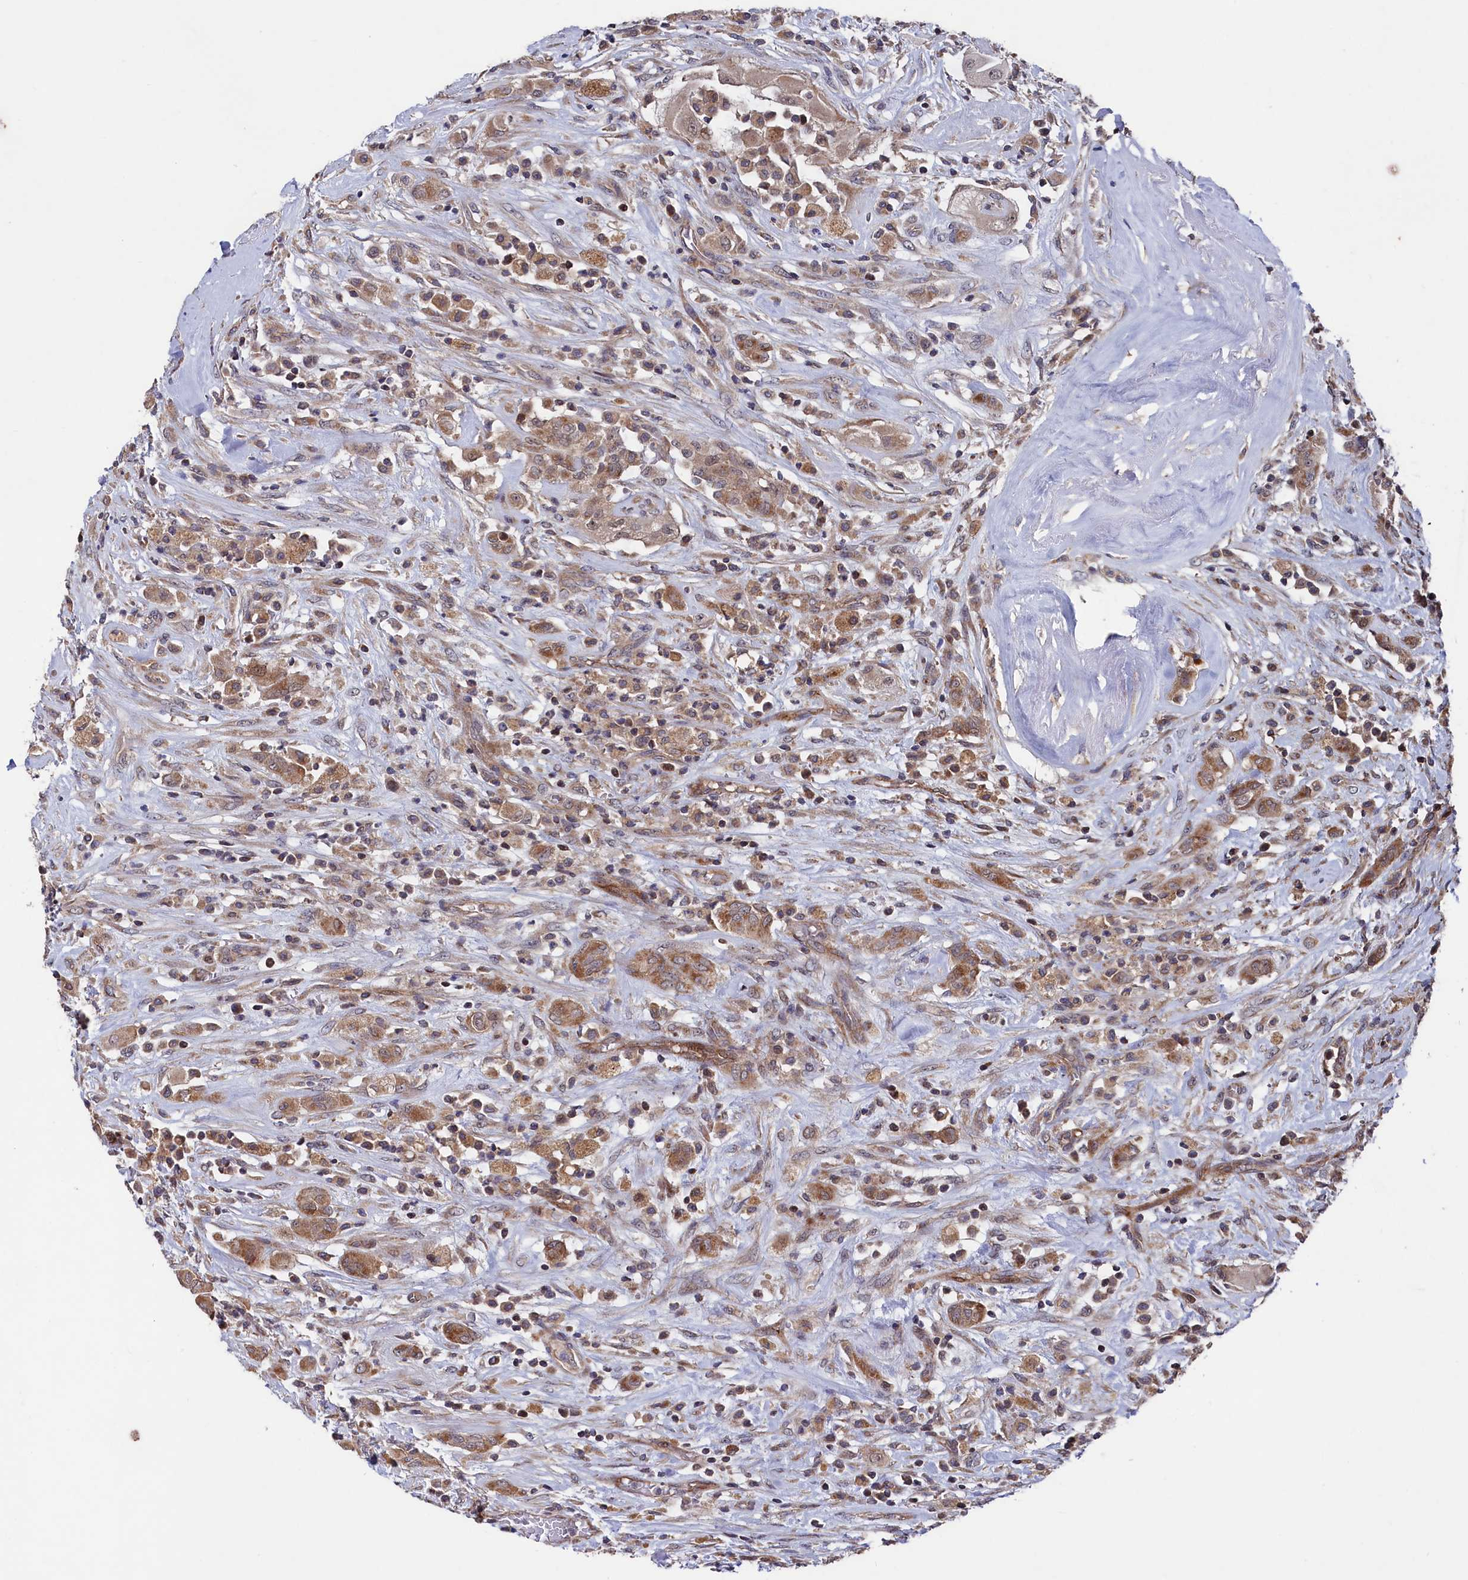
{"staining": {"intensity": "moderate", "quantity": ">75%", "location": "cytoplasmic/membranous"}, "tissue": "thyroid cancer", "cell_type": "Tumor cells", "image_type": "cancer", "snomed": [{"axis": "morphology", "description": "Papillary adenocarcinoma, NOS"}, {"axis": "topography", "description": "Thyroid gland"}], "caption": "Thyroid cancer (papillary adenocarcinoma) stained for a protein (brown) exhibits moderate cytoplasmic/membranous positive staining in about >75% of tumor cells.", "gene": "SUPV3L1", "patient": {"sex": "female", "age": 59}}